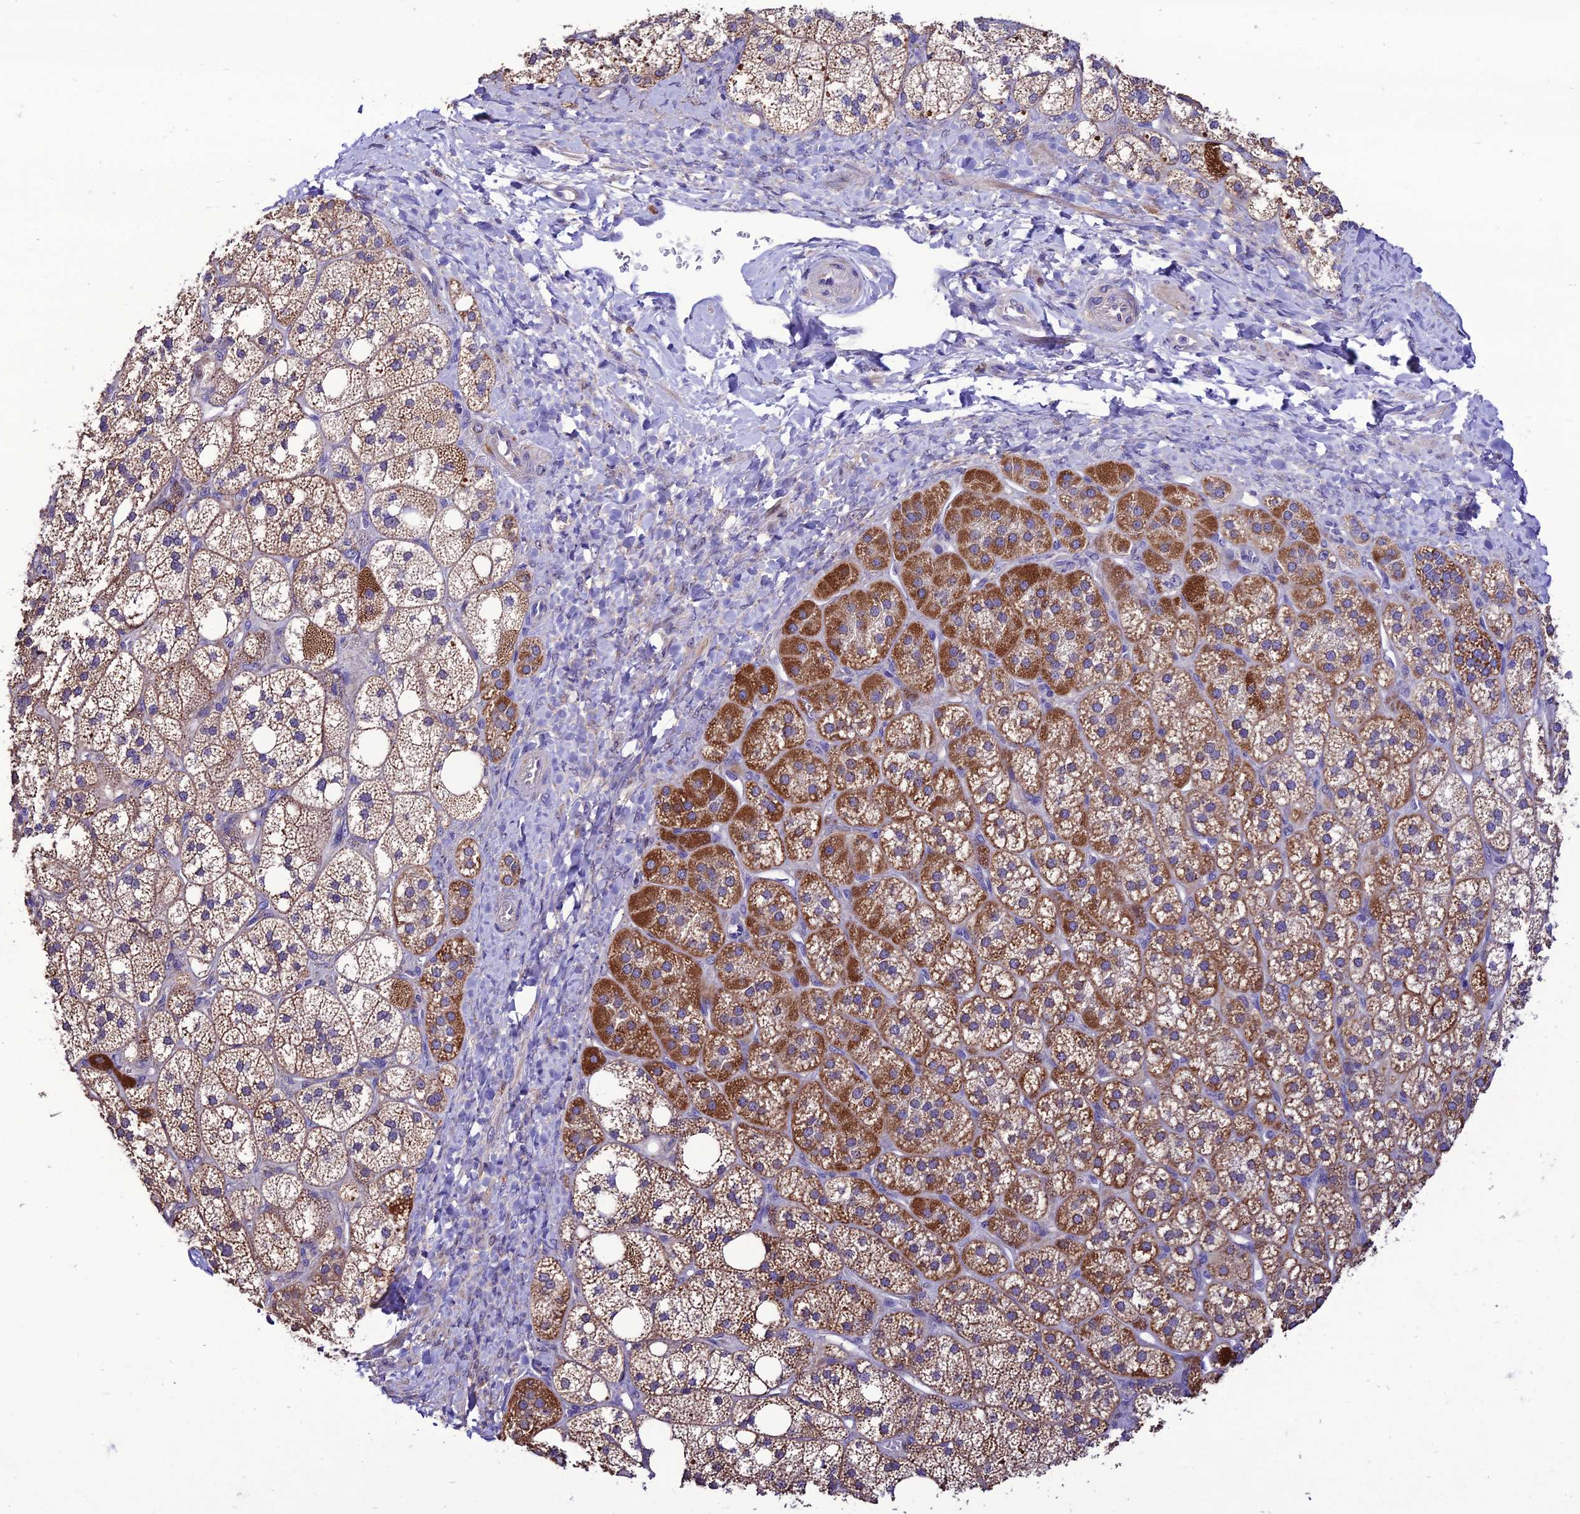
{"staining": {"intensity": "moderate", "quantity": "25%-75%", "location": "cytoplasmic/membranous"}, "tissue": "adrenal gland", "cell_type": "Glandular cells", "image_type": "normal", "snomed": [{"axis": "morphology", "description": "Normal tissue, NOS"}, {"axis": "topography", "description": "Adrenal gland"}], "caption": "This photomicrograph displays IHC staining of benign adrenal gland, with medium moderate cytoplasmic/membranous staining in approximately 25%-75% of glandular cells.", "gene": "HOGA1", "patient": {"sex": "male", "age": 61}}